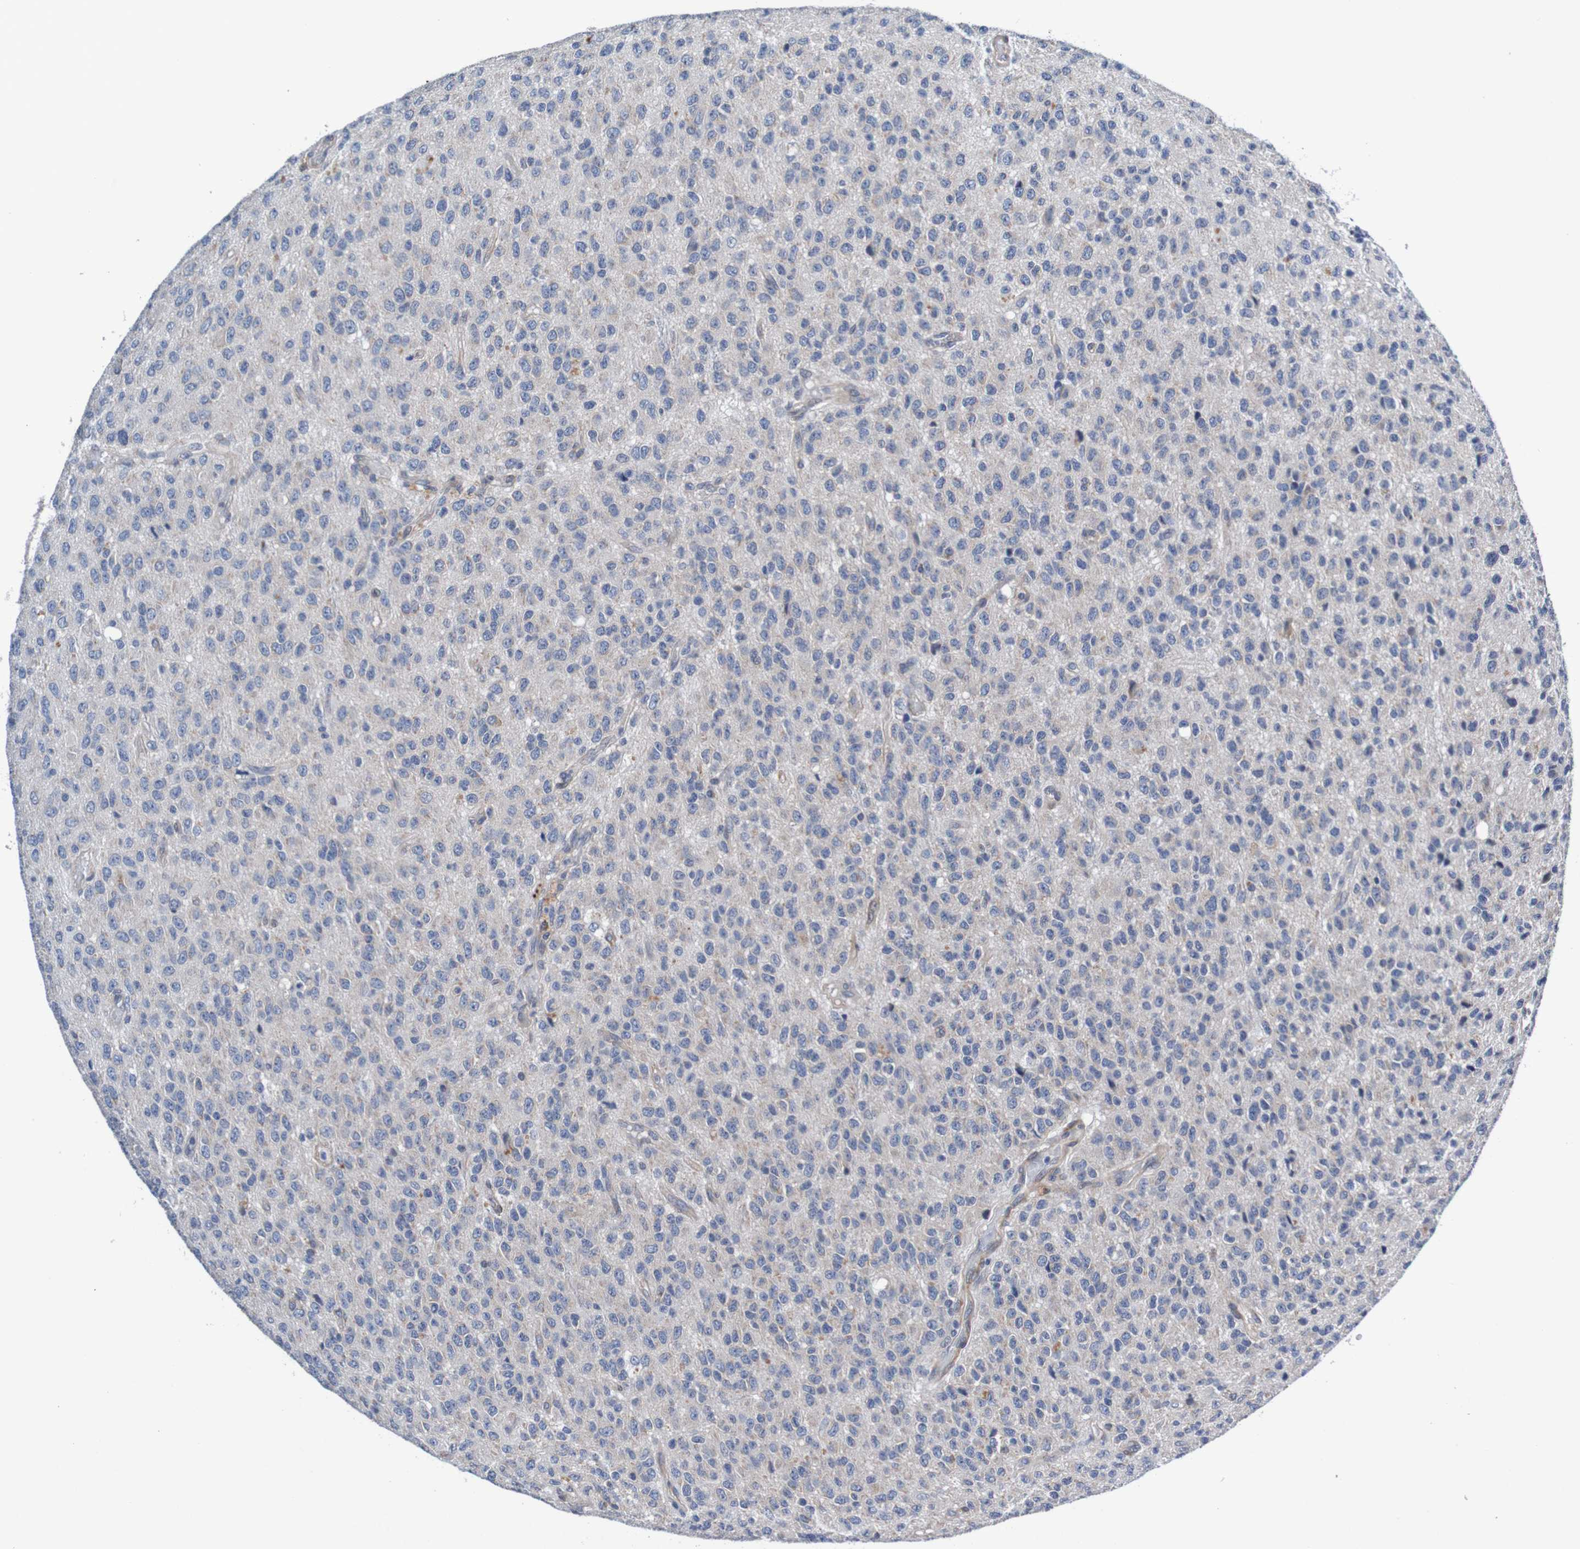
{"staining": {"intensity": "weak", "quantity": "<25%", "location": "cytoplasmic/membranous"}, "tissue": "glioma", "cell_type": "Tumor cells", "image_type": "cancer", "snomed": [{"axis": "morphology", "description": "Glioma, malignant, High grade"}, {"axis": "topography", "description": "pancreas cauda"}], "caption": "Immunohistochemistry (IHC) micrograph of neoplastic tissue: human malignant glioma (high-grade) stained with DAB demonstrates no significant protein staining in tumor cells.", "gene": "CPED1", "patient": {"sex": "male", "age": 60}}